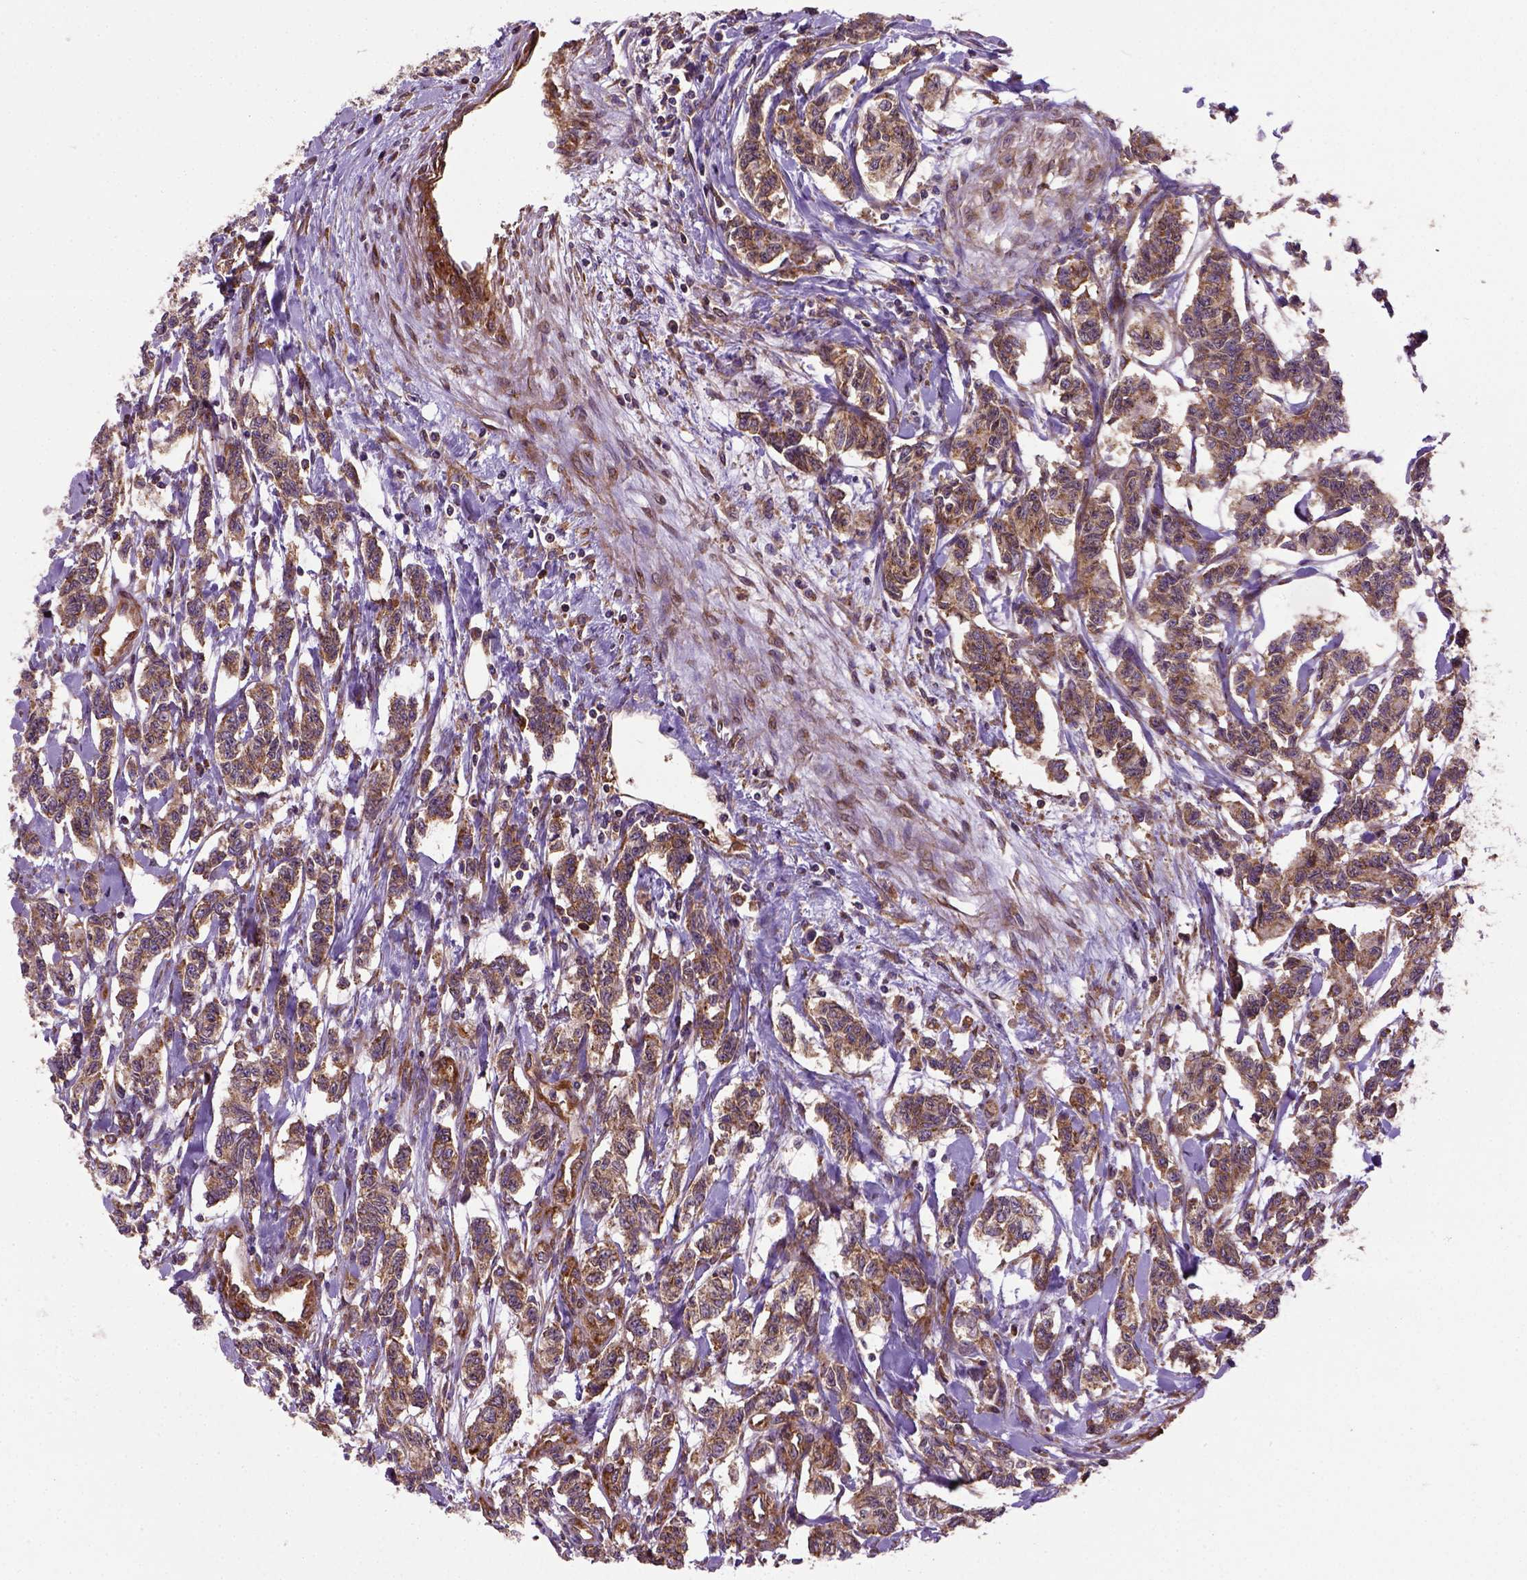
{"staining": {"intensity": "strong", "quantity": ">75%", "location": "cytoplasmic/membranous"}, "tissue": "carcinoid", "cell_type": "Tumor cells", "image_type": "cancer", "snomed": [{"axis": "morphology", "description": "Carcinoid, malignant, NOS"}, {"axis": "topography", "description": "Kidney"}], "caption": "A micrograph showing strong cytoplasmic/membranous expression in approximately >75% of tumor cells in carcinoid, as visualized by brown immunohistochemical staining.", "gene": "CAPRIN1", "patient": {"sex": "female", "age": 41}}